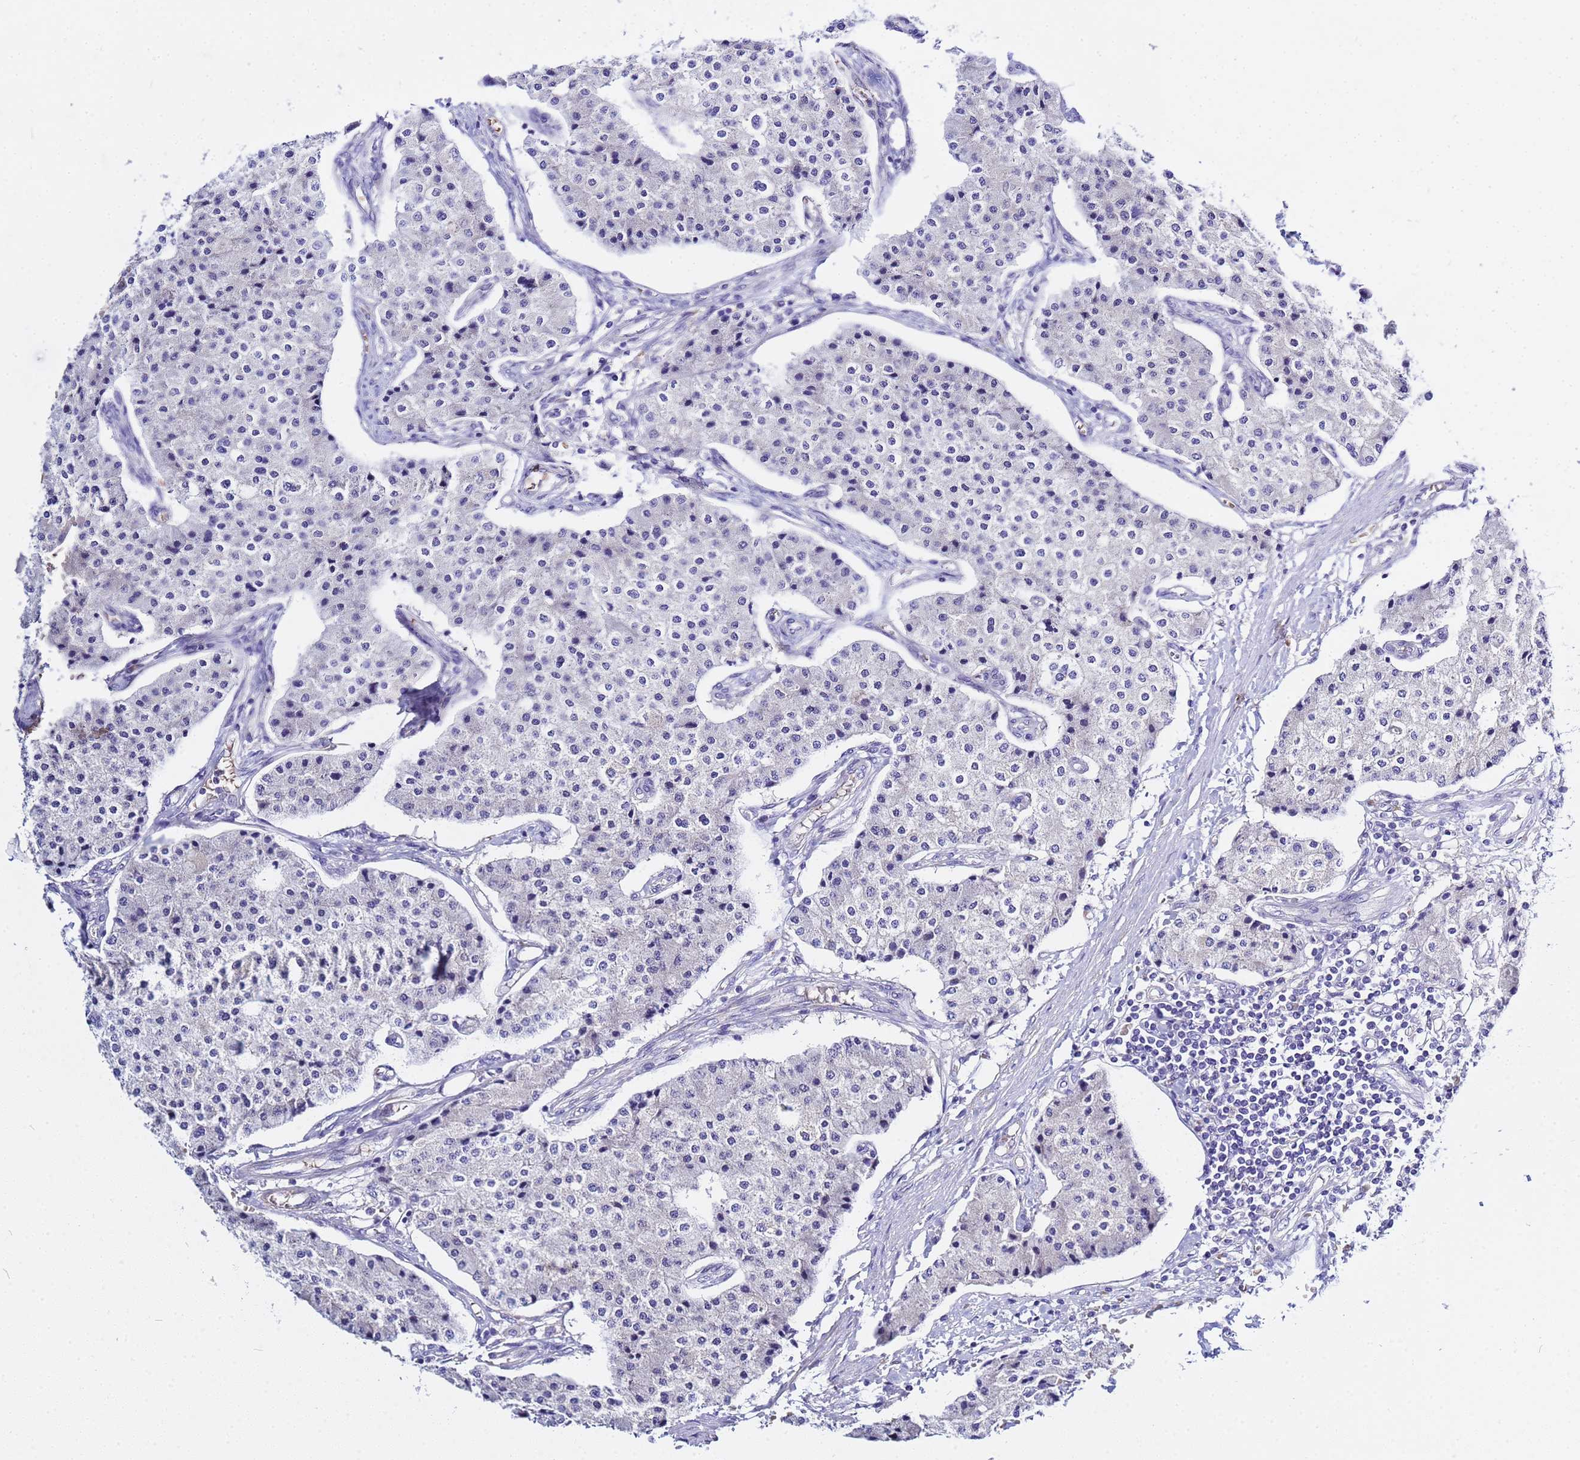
{"staining": {"intensity": "negative", "quantity": "none", "location": "none"}, "tissue": "carcinoid", "cell_type": "Tumor cells", "image_type": "cancer", "snomed": [{"axis": "morphology", "description": "Carcinoid, malignant, NOS"}, {"axis": "topography", "description": "Colon"}], "caption": "The photomicrograph demonstrates no staining of tumor cells in carcinoid.", "gene": "USP18", "patient": {"sex": "female", "age": 52}}